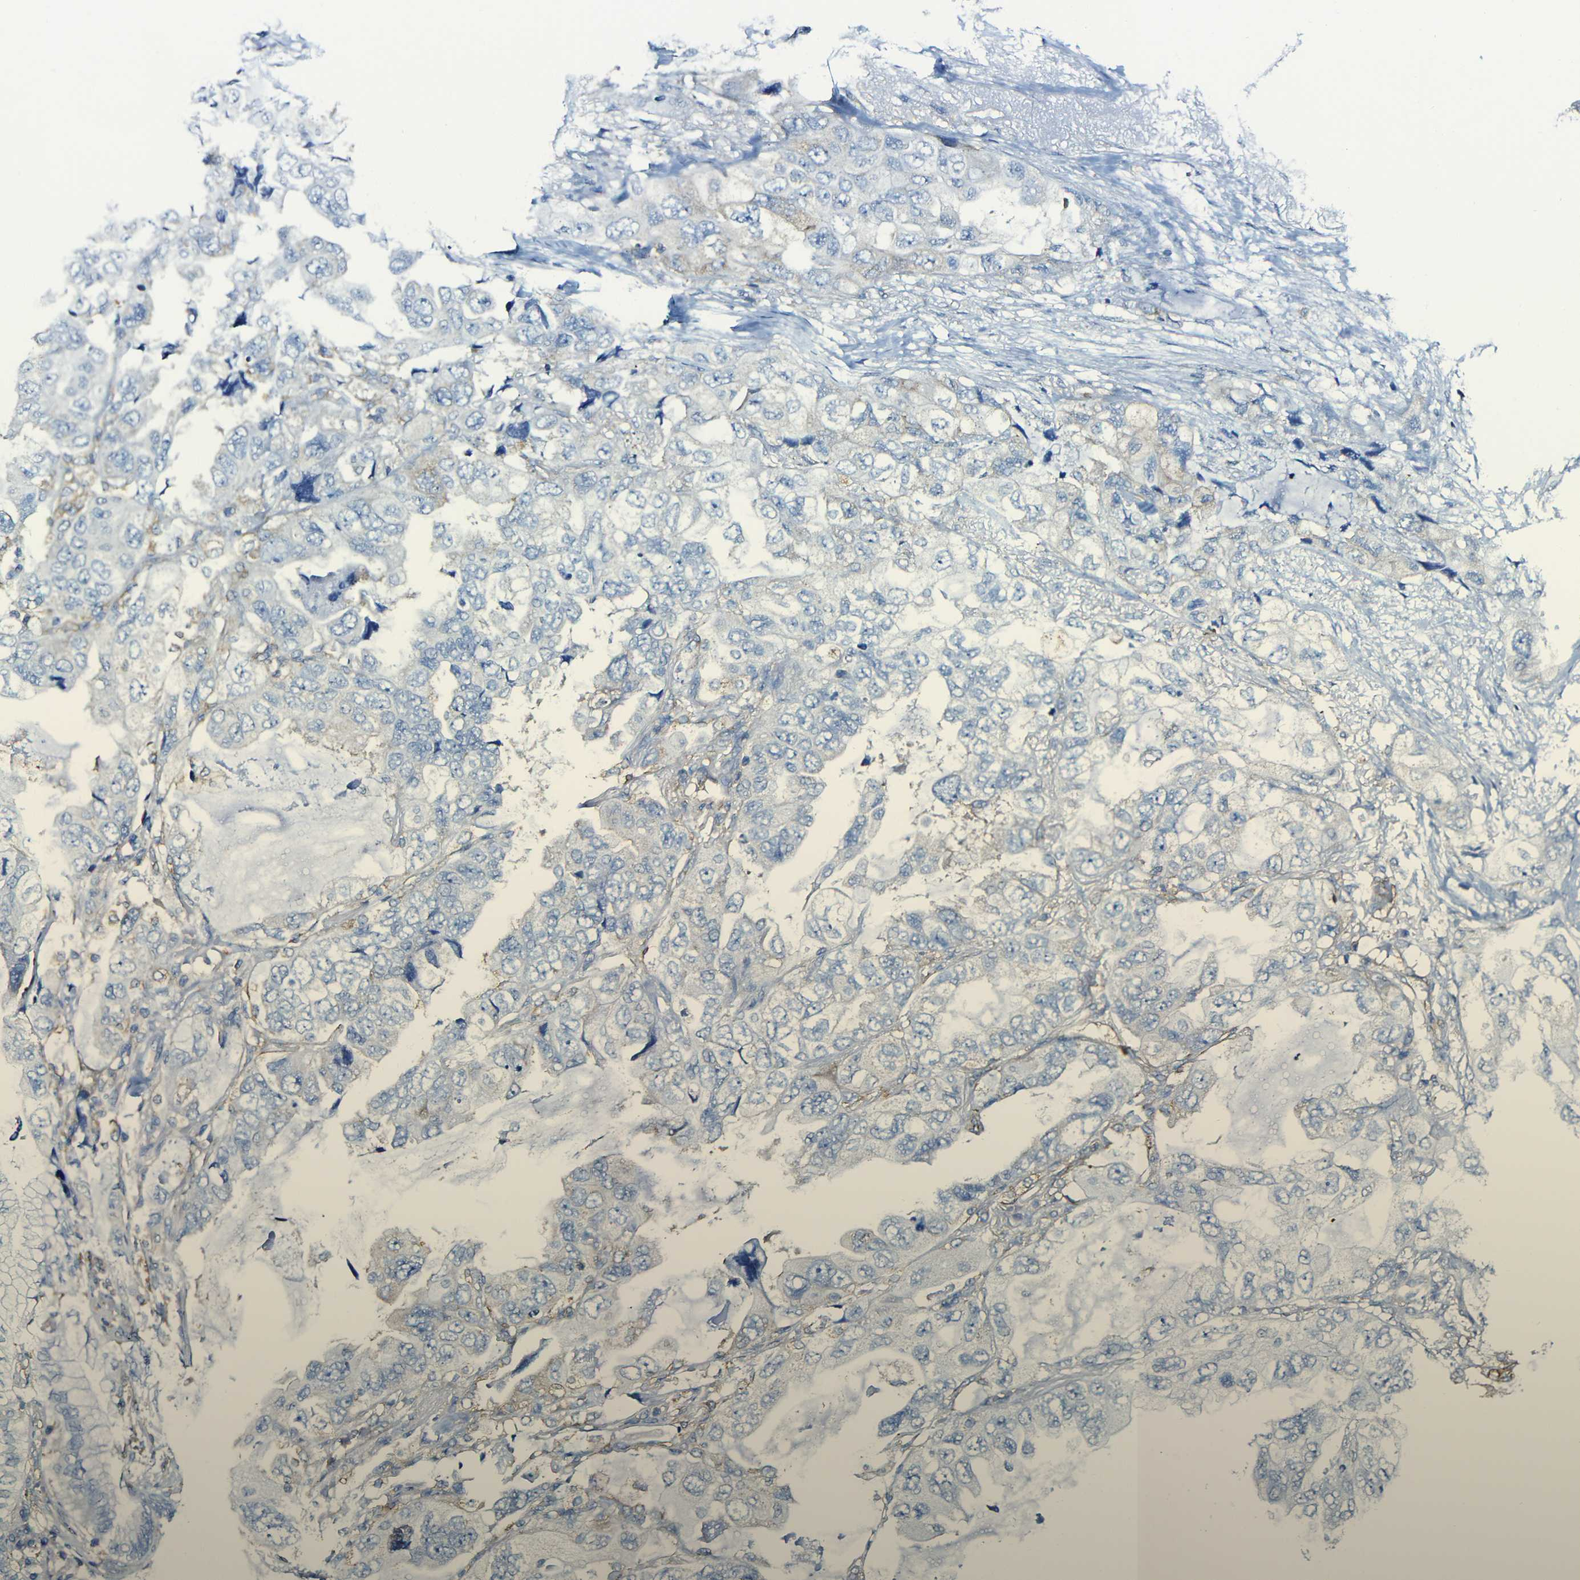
{"staining": {"intensity": "negative", "quantity": "none", "location": "none"}, "tissue": "lung cancer", "cell_type": "Tumor cells", "image_type": "cancer", "snomed": [{"axis": "morphology", "description": "Squamous cell carcinoma, NOS"}, {"axis": "topography", "description": "Lung"}], "caption": "Lung cancer (squamous cell carcinoma) was stained to show a protein in brown. There is no significant positivity in tumor cells.", "gene": "MSN", "patient": {"sex": "female", "age": 73}}